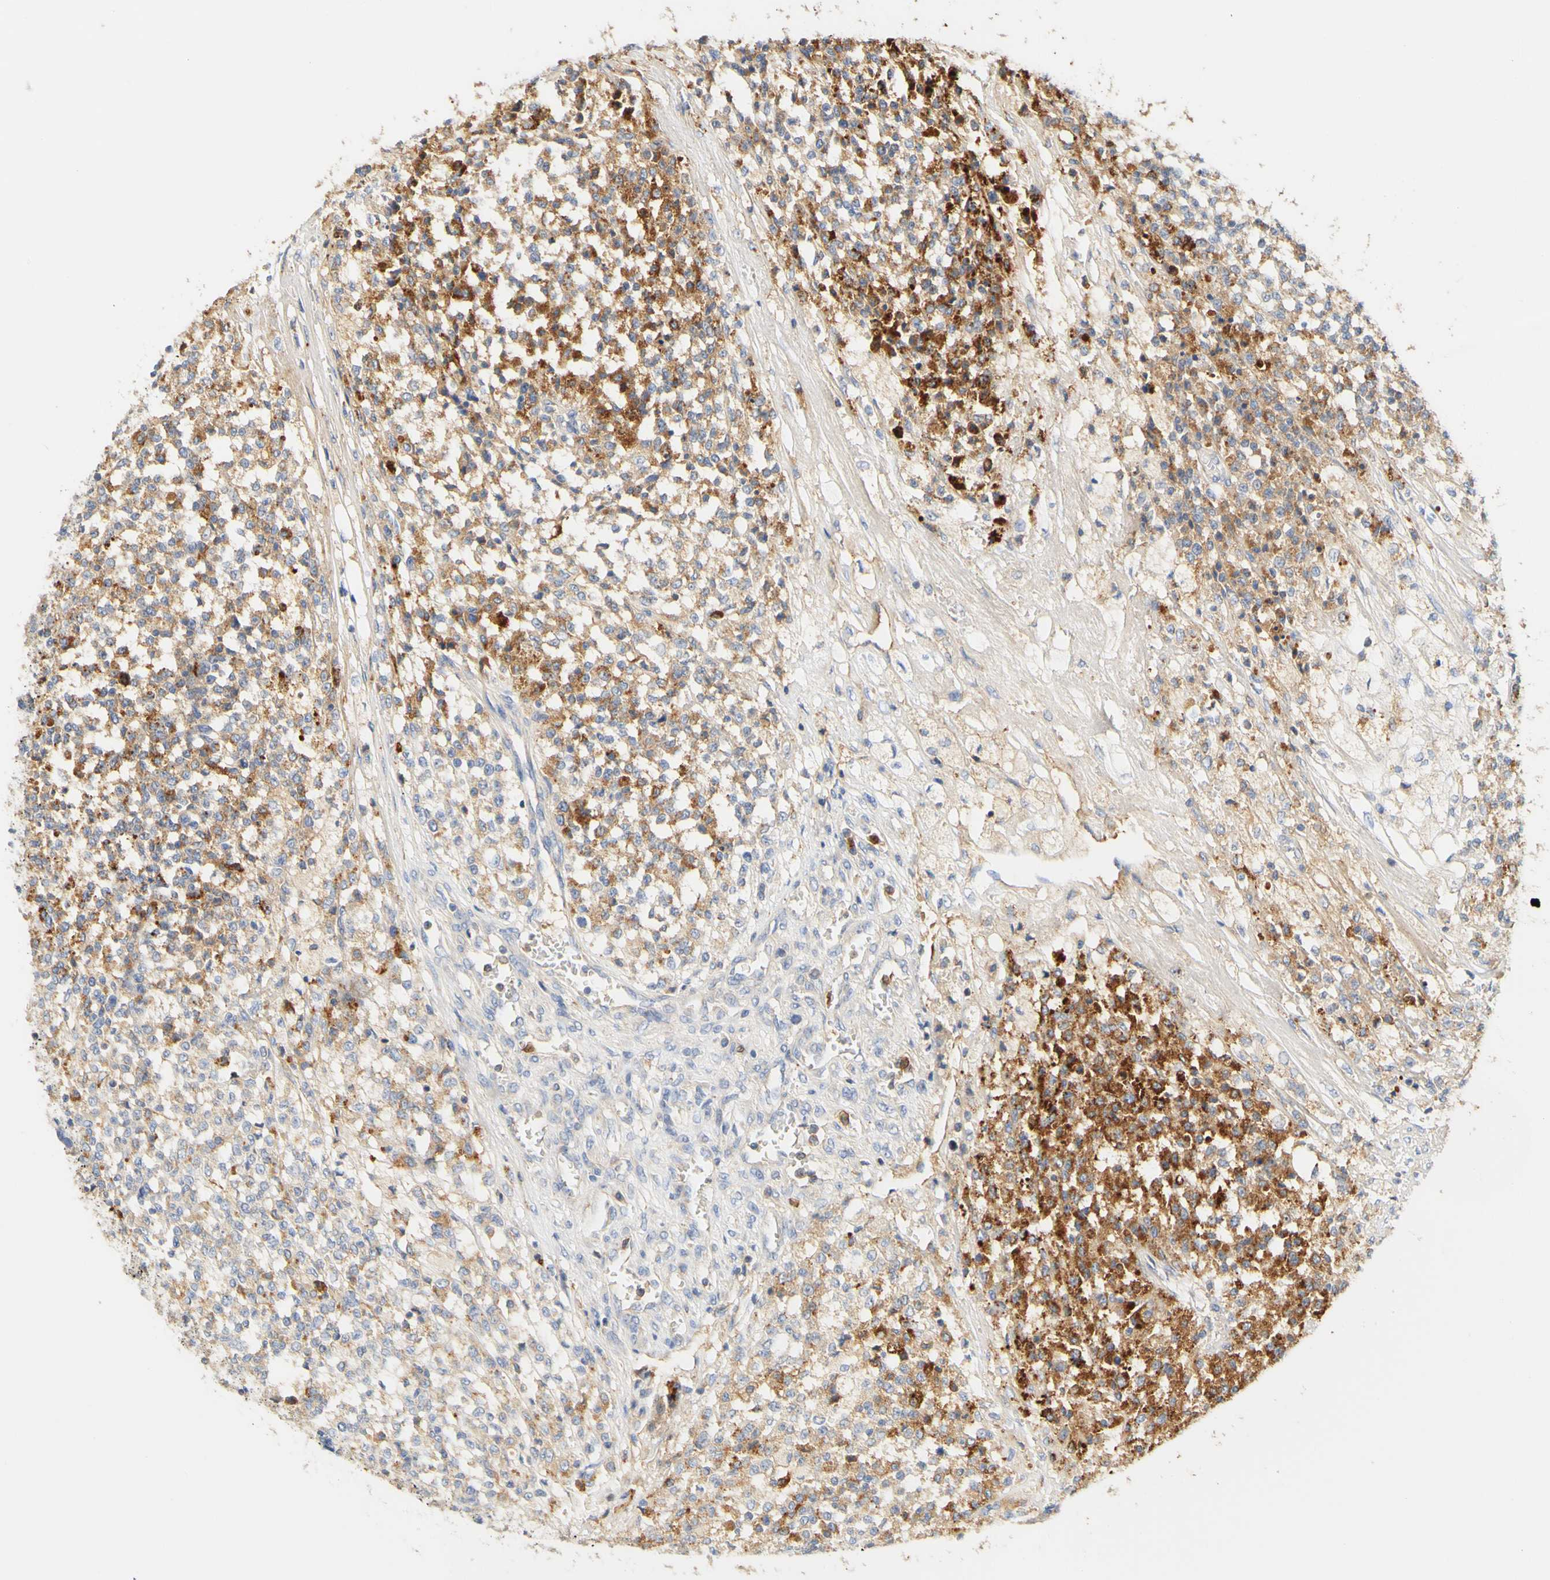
{"staining": {"intensity": "moderate", "quantity": ">75%", "location": "cytoplasmic/membranous"}, "tissue": "testis cancer", "cell_type": "Tumor cells", "image_type": "cancer", "snomed": [{"axis": "morphology", "description": "Seminoma, NOS"}, {"axis": "topography", "description": "Testis"}], "caption": "Immunohistochemistry (IHC) of human testis cancer exhibits medium levels of moderate cytoplasmic/membranous positivity in approximately >75% of tumor cells. (Brightfield microscopy of DAB IHC at high magnification).", "gene": "PCDH7", "patient": {"sex": "male", "age": 59}}